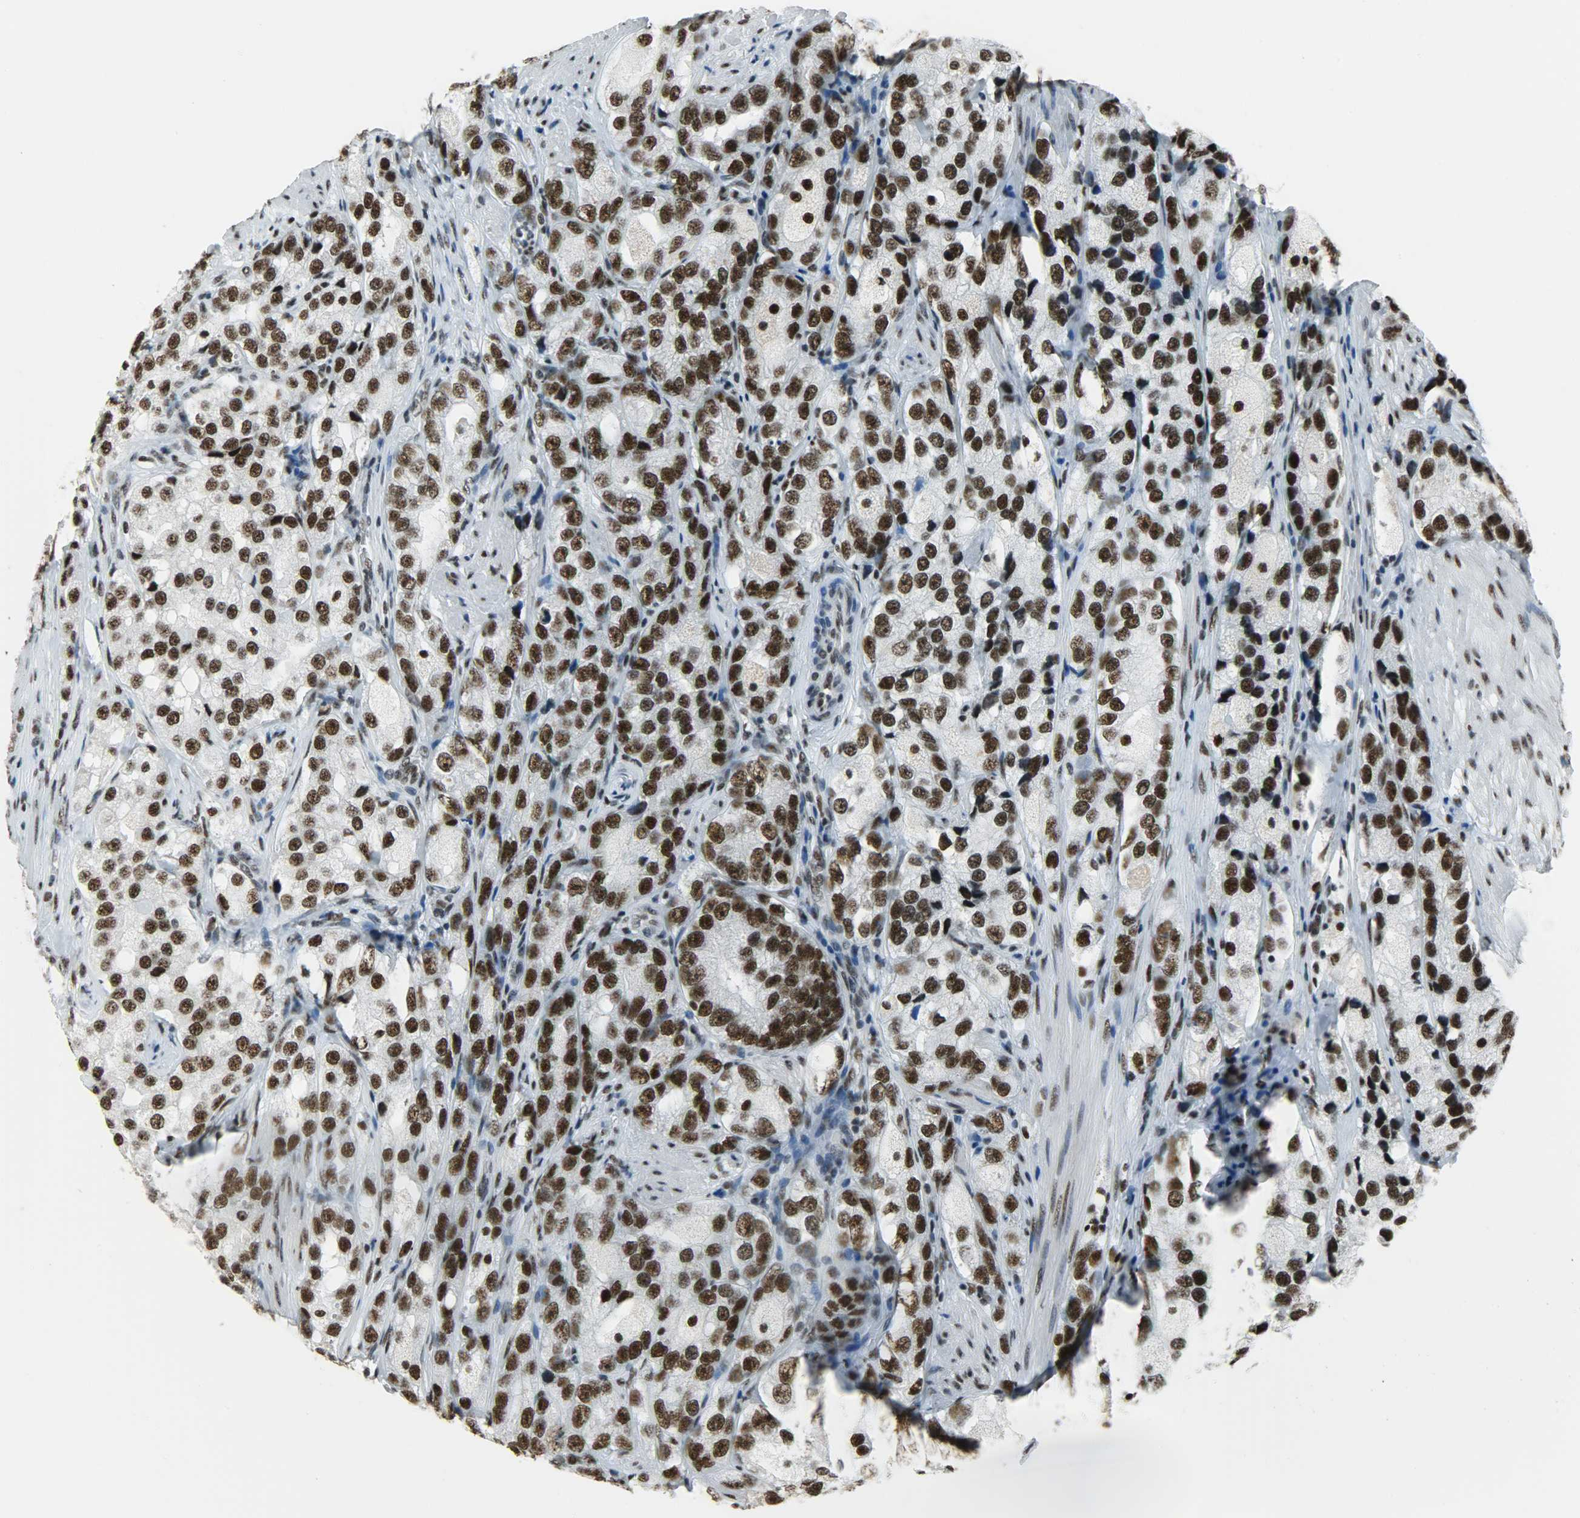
{"staining": {"intensity": "strong", "quantity": ">75%", "location": "nuclear"}, "tissue": "prostate cancer", "cell_type": "Tumor cells", "image_type": "cancer", "snomed": [{"axis": "morphology", "description": "Adenocarcinoma, High grade"}, {"axis": "topography", "description": "Prostate"}], "caption": "There is high levels of strong nuclear positivity in tumor cells of prostate cancer, as demonstrated by immunohistochemical staining (brown color).", "gene": "SNRPA", "patient": {"sex": "male", "age": 63}}